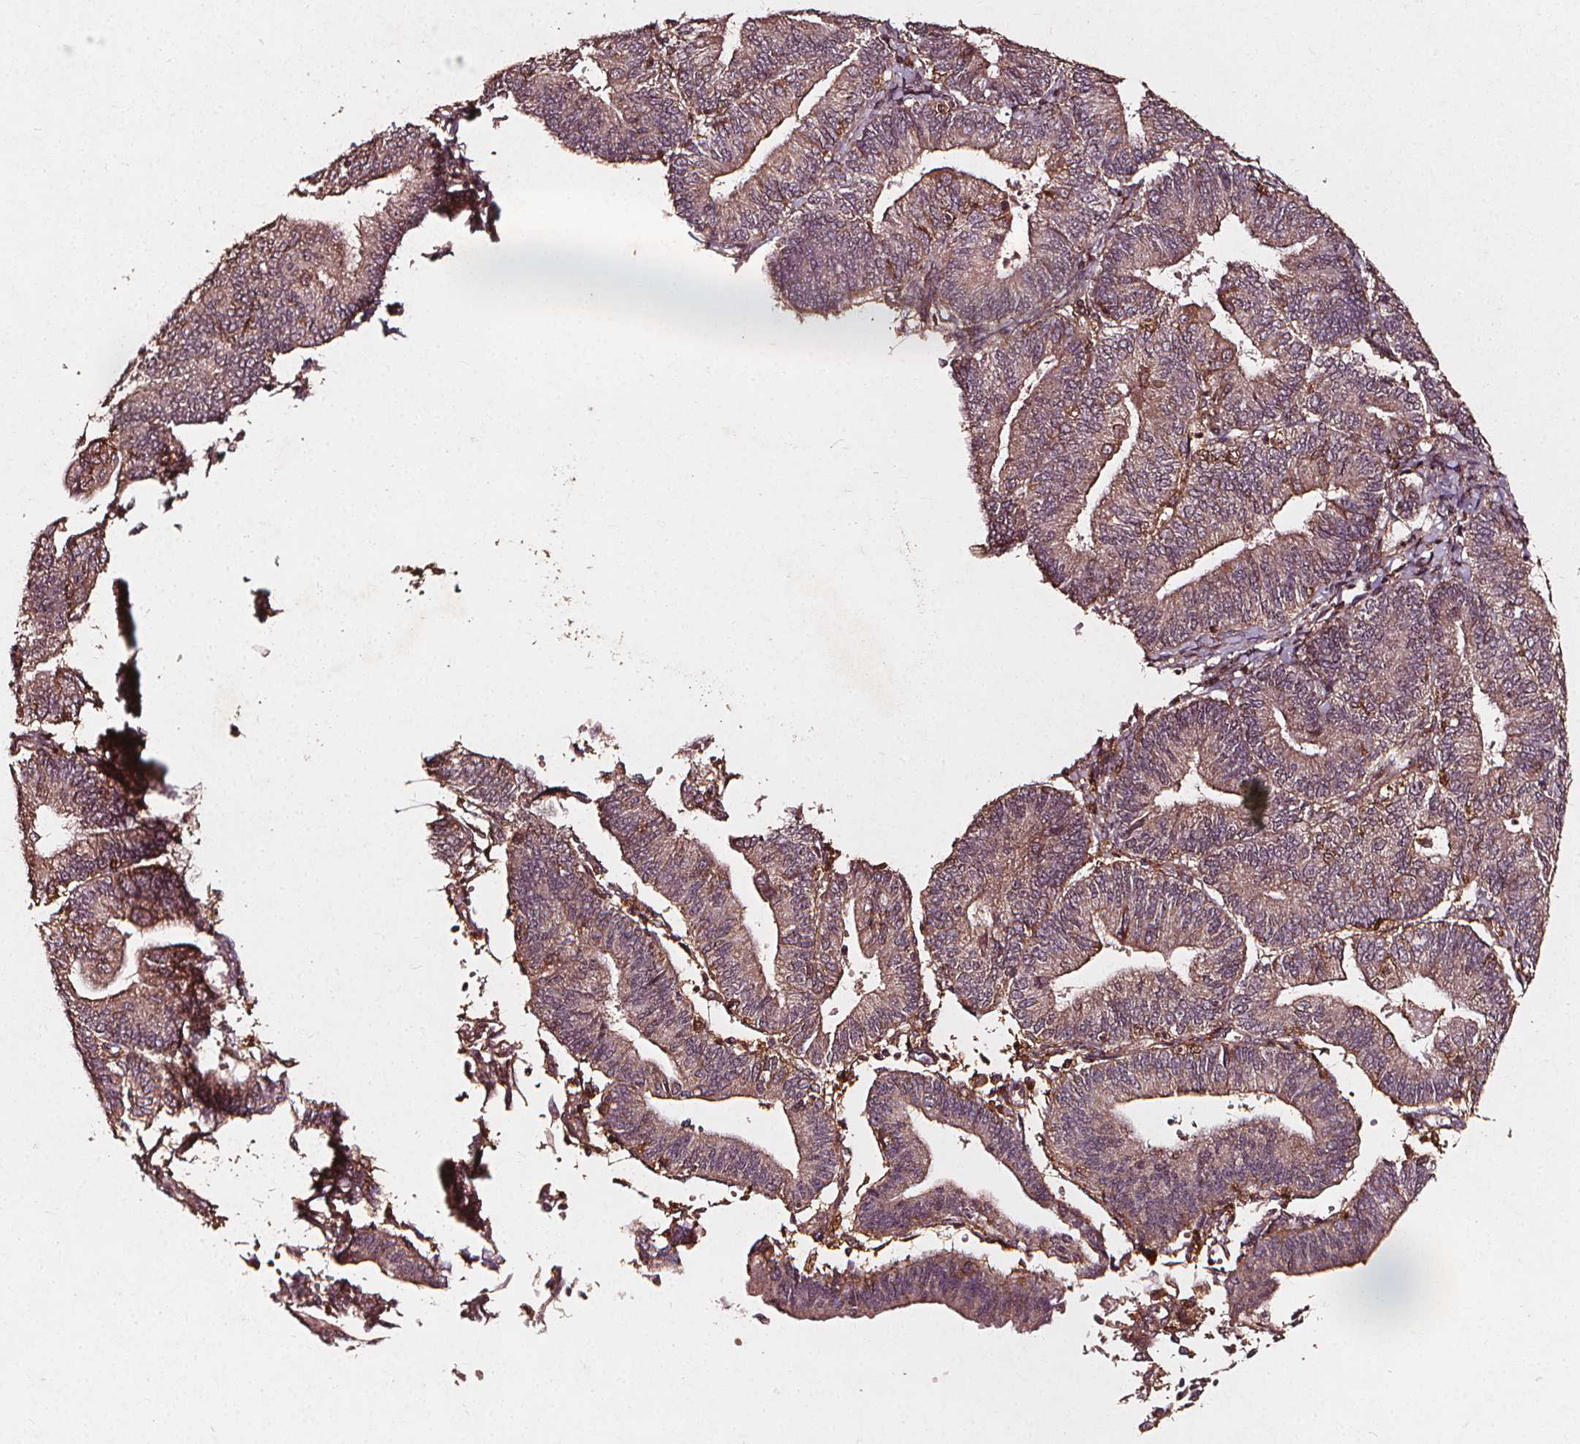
{"staining": {"intensity": "moderate", "quantity": ">75%", "location": "cytoplasmic/membranous"}, "tissue": "endometrial cancer", "cell_type": "Tumor cells", "image_type": "cancer", "snomed": [{"axis": "morphology", "description": "Adenocarcinoma, NOS"}, {"axis": "topography", "description": "Endometrium"}], "caption": "Immunohistochemical staining of human adenocarcinoma (endometrial) reveals medium levels of moderate cytoplasmic/membranous expression in about >75% of tumor cells.", "gene": "ABCA1", "patient": {"sex": "female", "age": 65}}